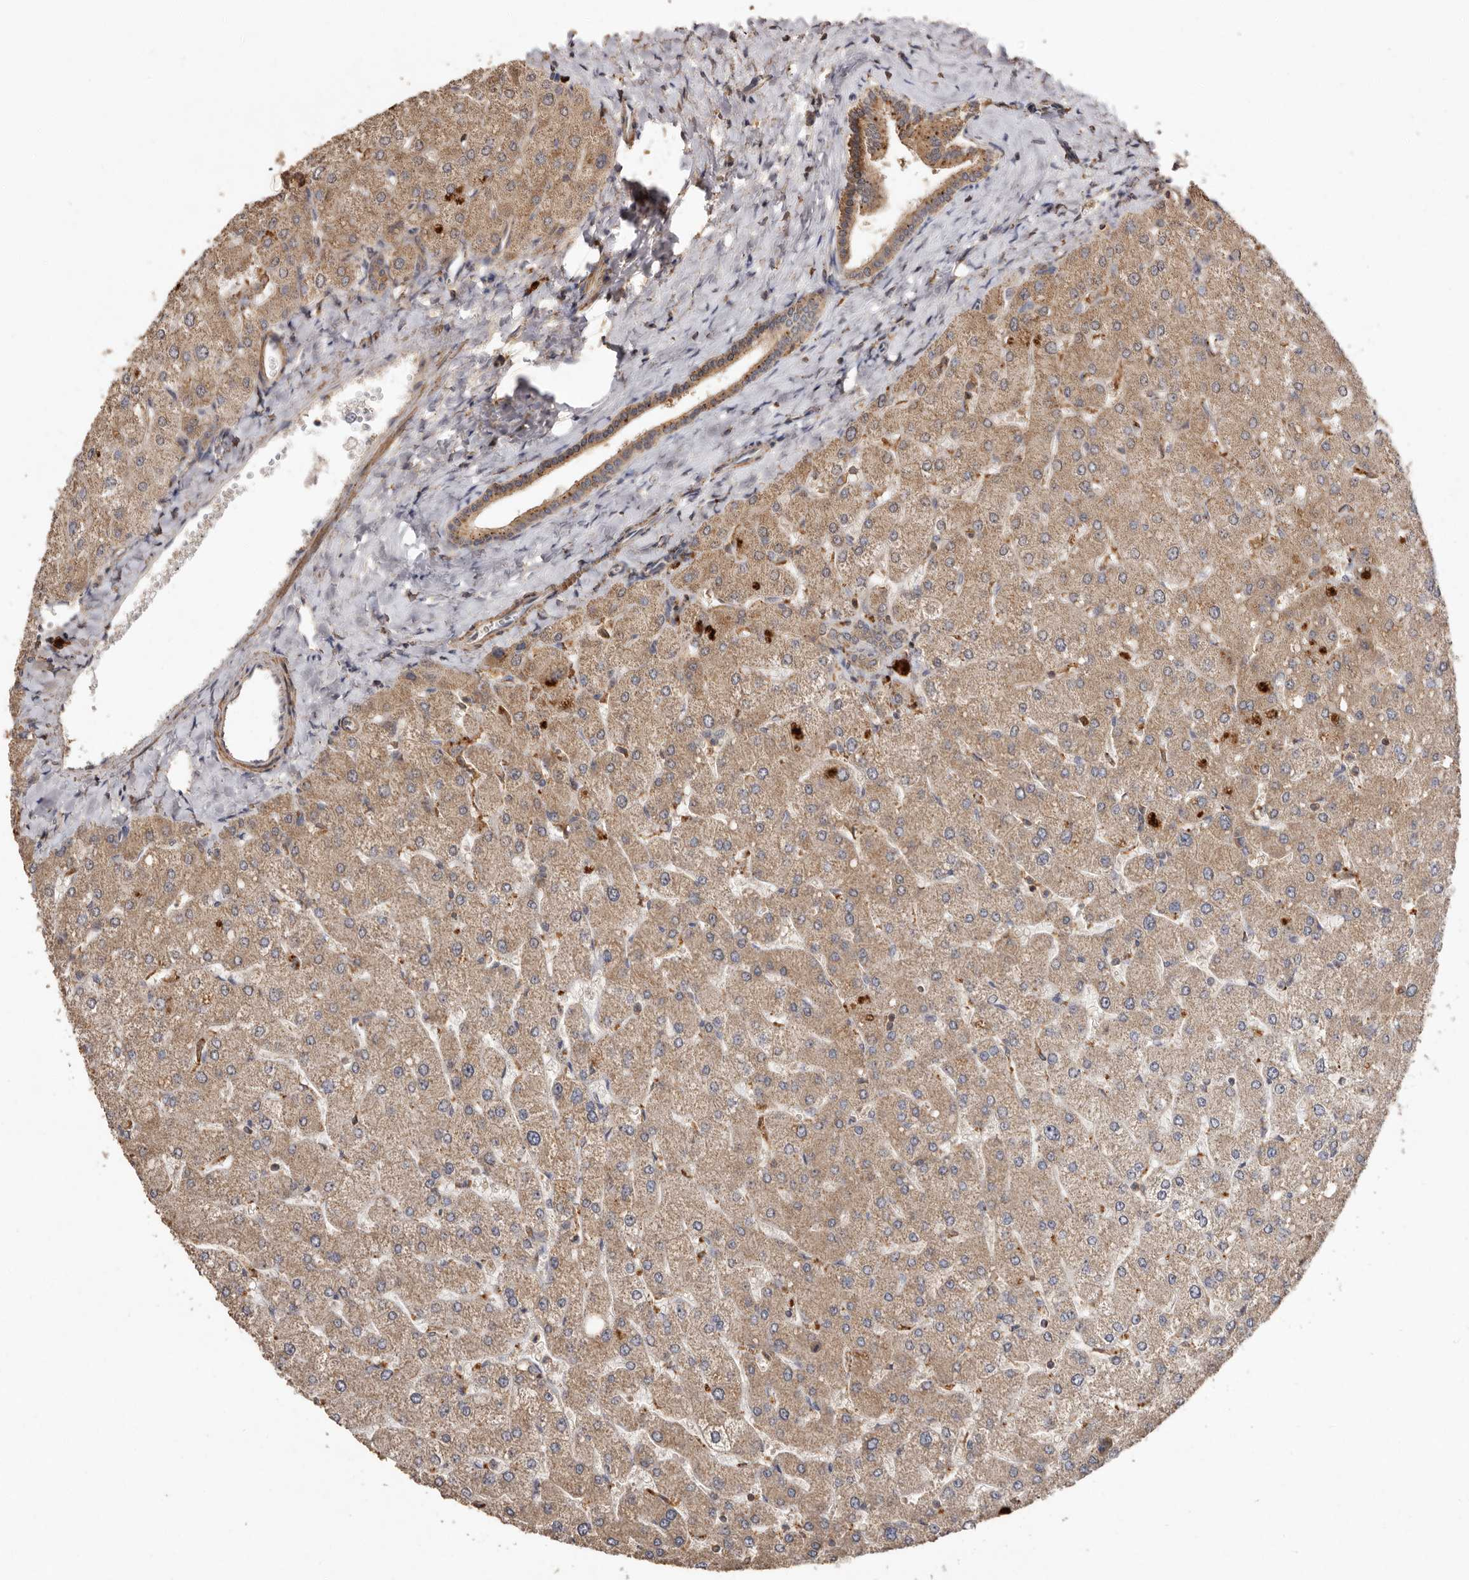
{"staining": {"intensity": "moderate", "quantity": ">75%", "location": "cytoplasmic/membranous"}, "tissue": "liver", "cell_type": "Cholangiocytes", "image_type": "normal", "snomed": [{"axis": "morphology", "description": "Normal tissue, NOS"}, {"axis": "topography", "description": "Liver"}], "caption": "The immunohistochemical stain labels moderate cytoplasmic/membranous staining in cholangiocytes of unremarkable liver.", "gene": "RWDD1", "patient": {"sex": "male", "age": 55}}